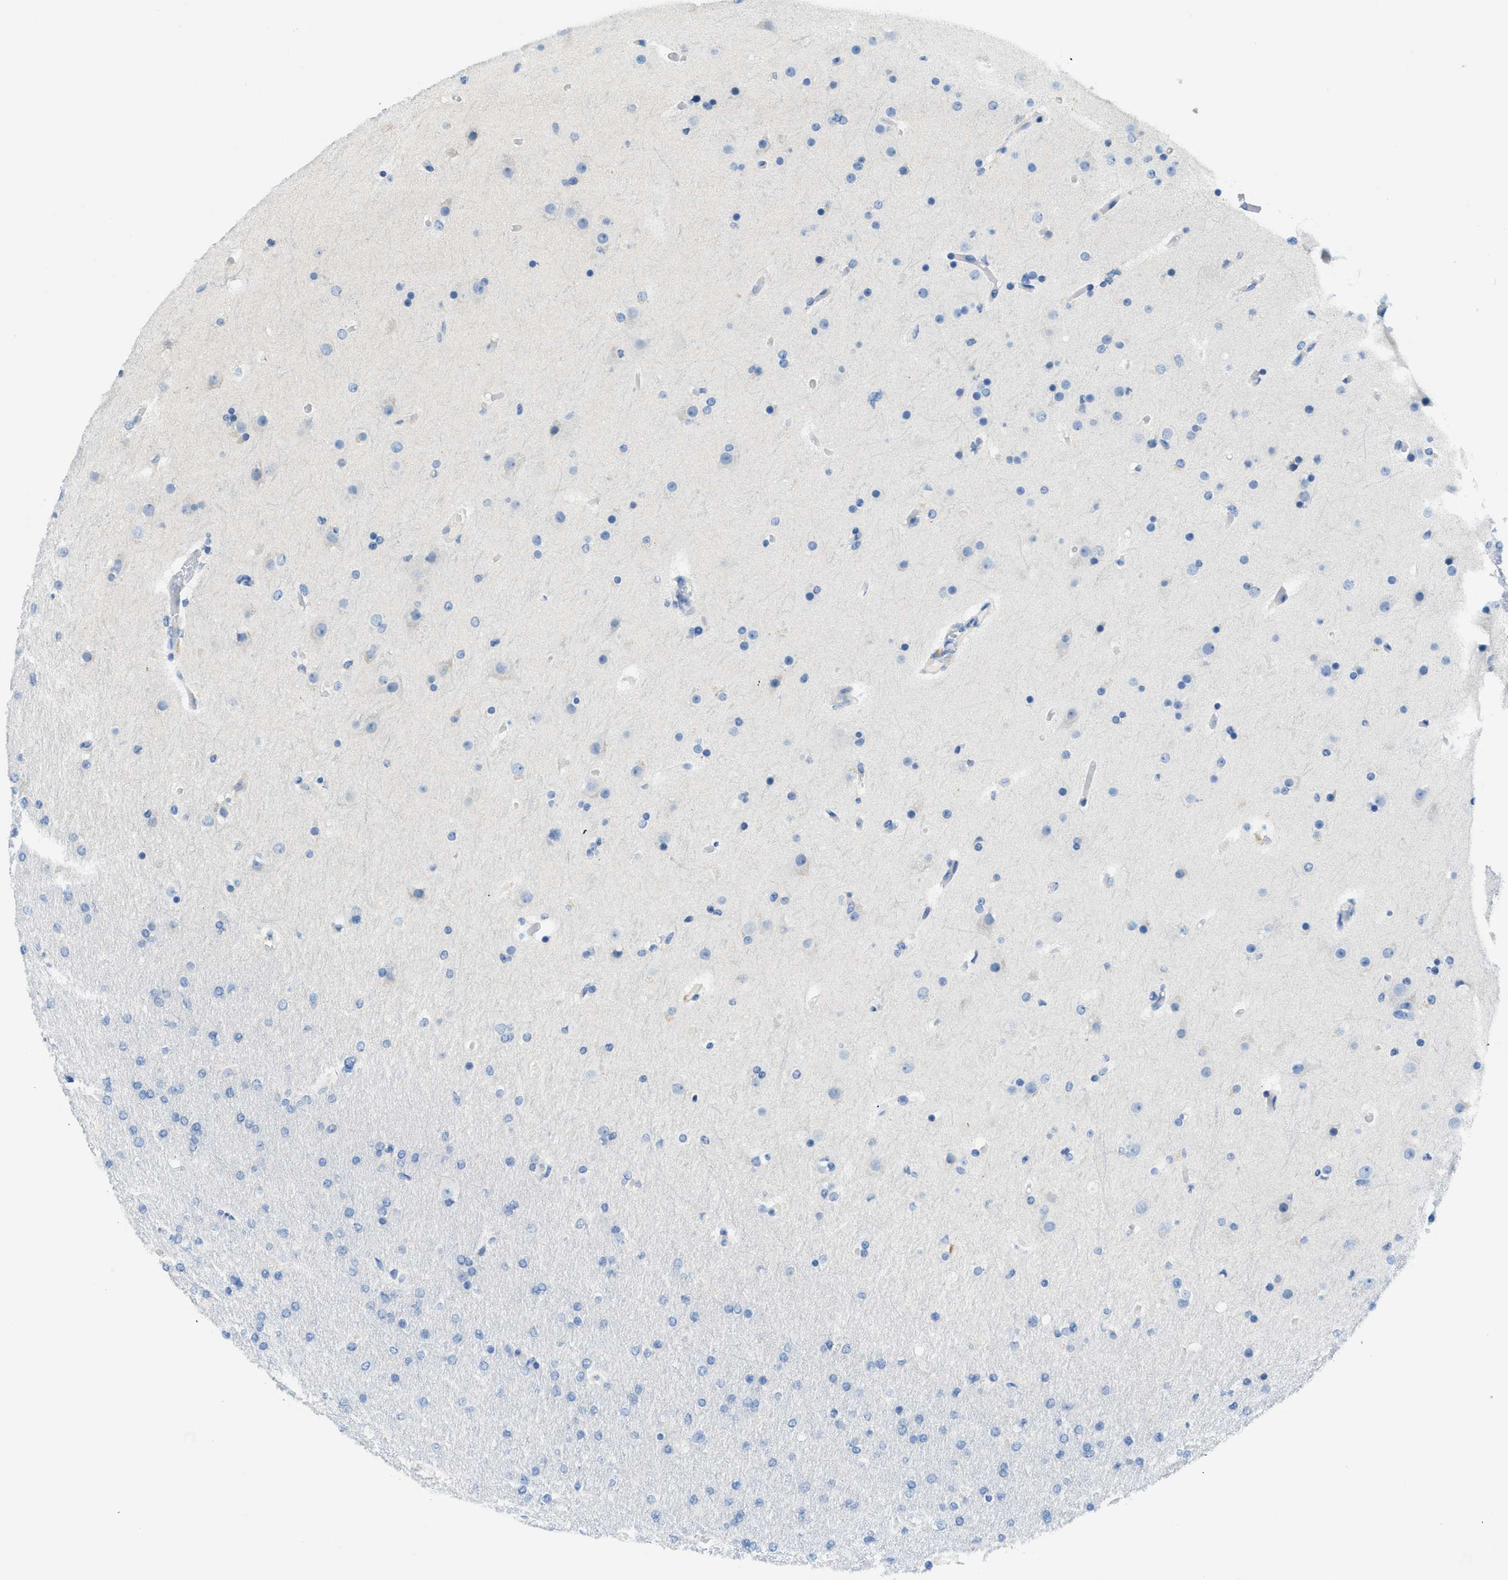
{"staining": {"intensity": "negative", "quantity": "none", "location": "none"}, "tissue": "glioma", "cell_type": "Tumor cells", "image_type": "cancer", "snomed": [{"axis": "morphology", "description": "Glioma, malignant, High grade"}, {"axis": "topography", "description": "Cerebral cortex"}], "caption": "Glioma was stained to show a protein in brown. There is no significant expression in tumor cells.", "gene": "RIPK2", "patient": {"sex": "female", "age": 36}}